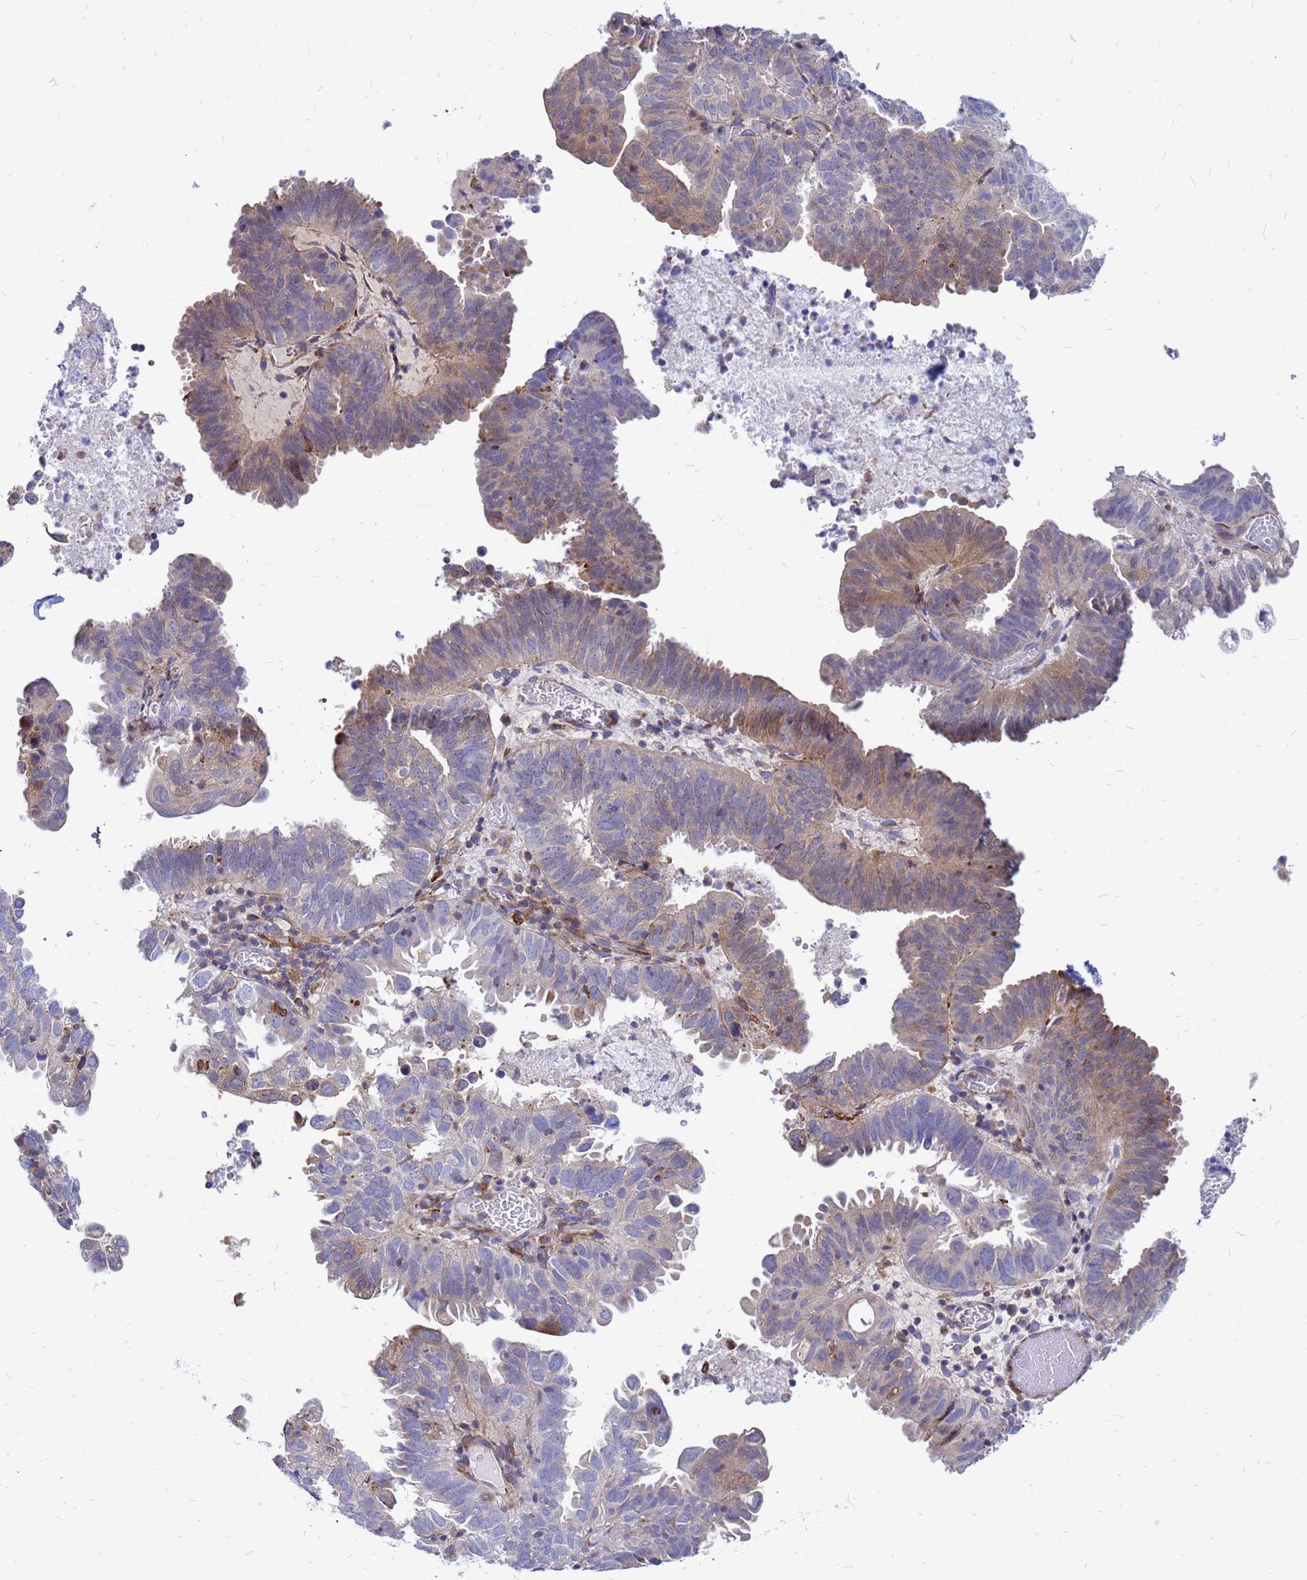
{"staining": {"intensity": "moderate", "quantity": "<25%", "location": "cytoplasmic/membranous"}, "tissue": "endometrial cancer", "cell_type": "Tumor cells", "image_type": "cancer", "snomed": [{"axis": "morphology", "description": "Adenocarcinoma, NOS"}, {"axis": "topography", "description": "Uterus"}], "caption": "This is a photomicrograph of IHC staining of endometrial cancer, which shows moderate staining in the cytoplasmic/membranous of tumor cells.", "gene": "FHIP1A", "patient": {"sex": "female", "age": 77}}